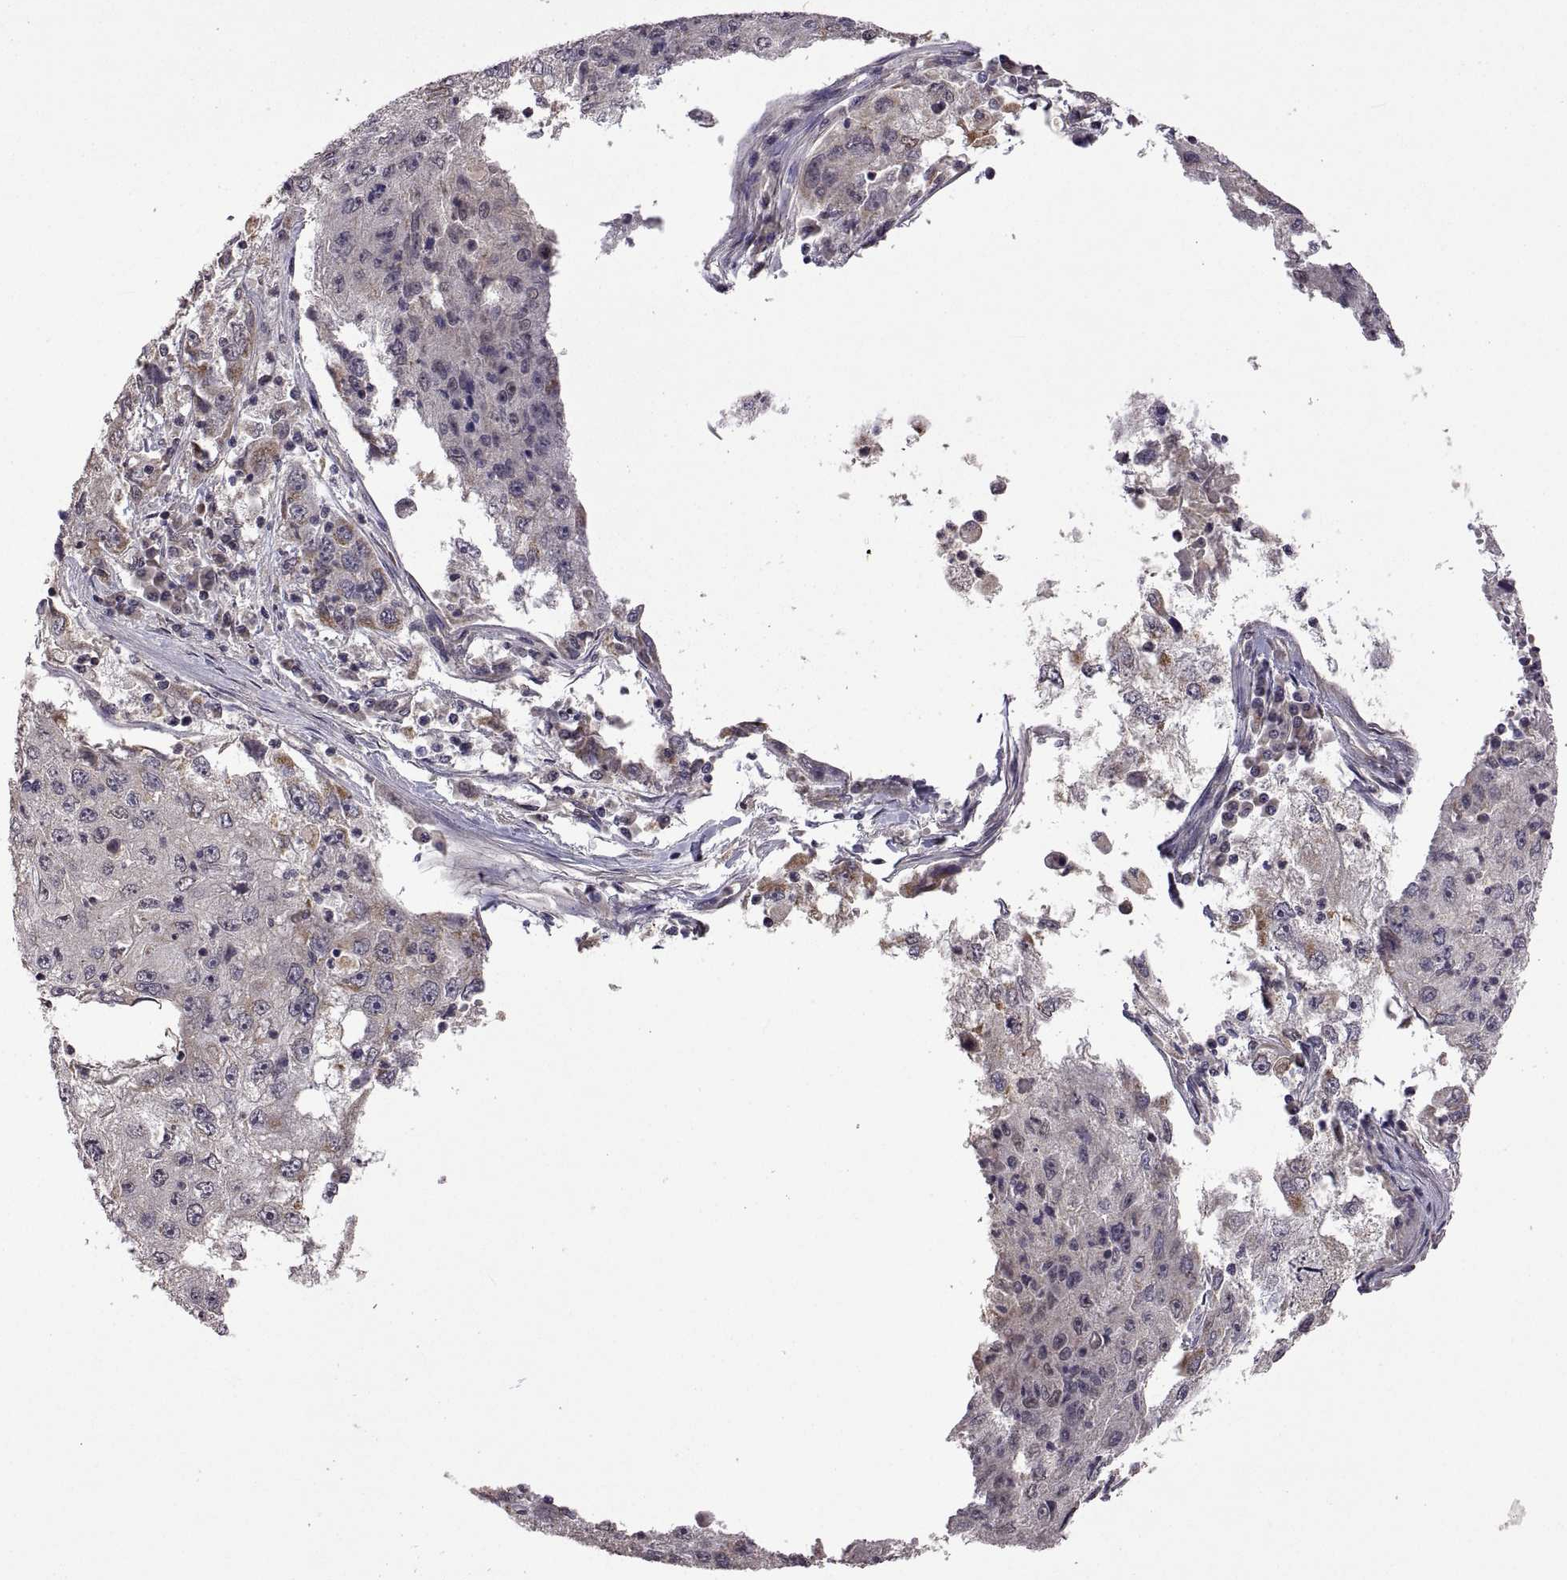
{"staining": {"intensity": "negative", "quantity": "none", "location": "none"}, "tissue": "cervical cancer", "cell_type": "Tumor cells", "image_type": "cancer", "snomed": [{"axis": "morphology", "description": "Squamous cell carcinoma, NOS"}, {"axis": "topography", "description": "Cervix"}], "caption": "DAB (3,3'-diaminobenzidine) immunohistochemical staining of squamous cell carcinoma (cervical) exhibits no significant expression in tumor cells.", "gene": "LAMA1", "patient": {"sex": "female", "age": 36}}